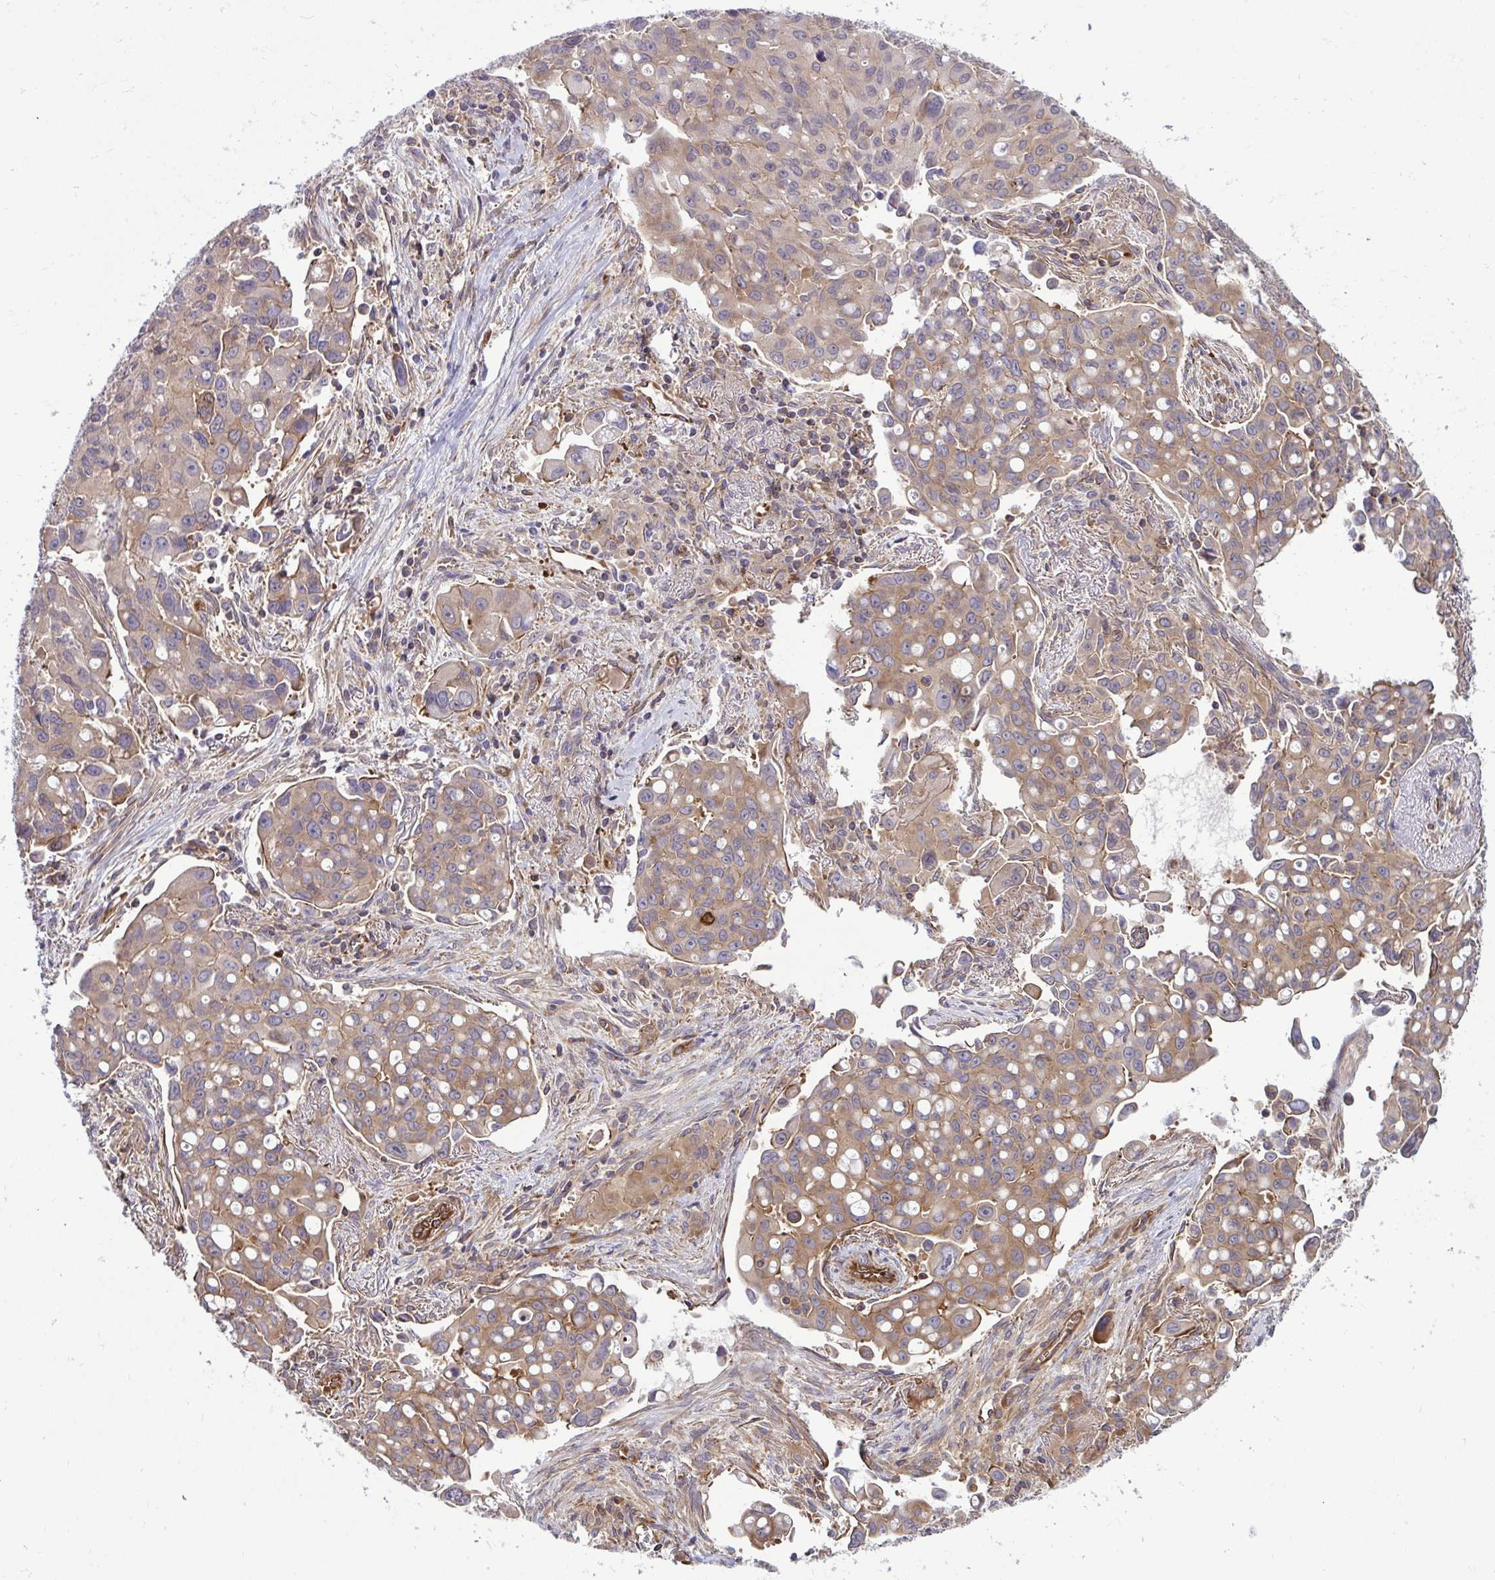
{"staining": {"intensity": "moderate", "quantity": ">75%", "location": "cytoplasmic/membranous"}, "tissue": "lung cancer", "cell_type": "Tumor cells", "image_type": "cancer", "snomed": [{"axis": "morphology", "description": "Adenocarcinoma, NOS"}, {"axis": "topography", "description": "Lung"}], "caption": "Protein staining of lung cancer tissue shows moderate cytoplasmic/membranous staining in approximately >75% of tumor cells.", "gene": "FUT10", "patient": {"sex": "male", "age": 68}}